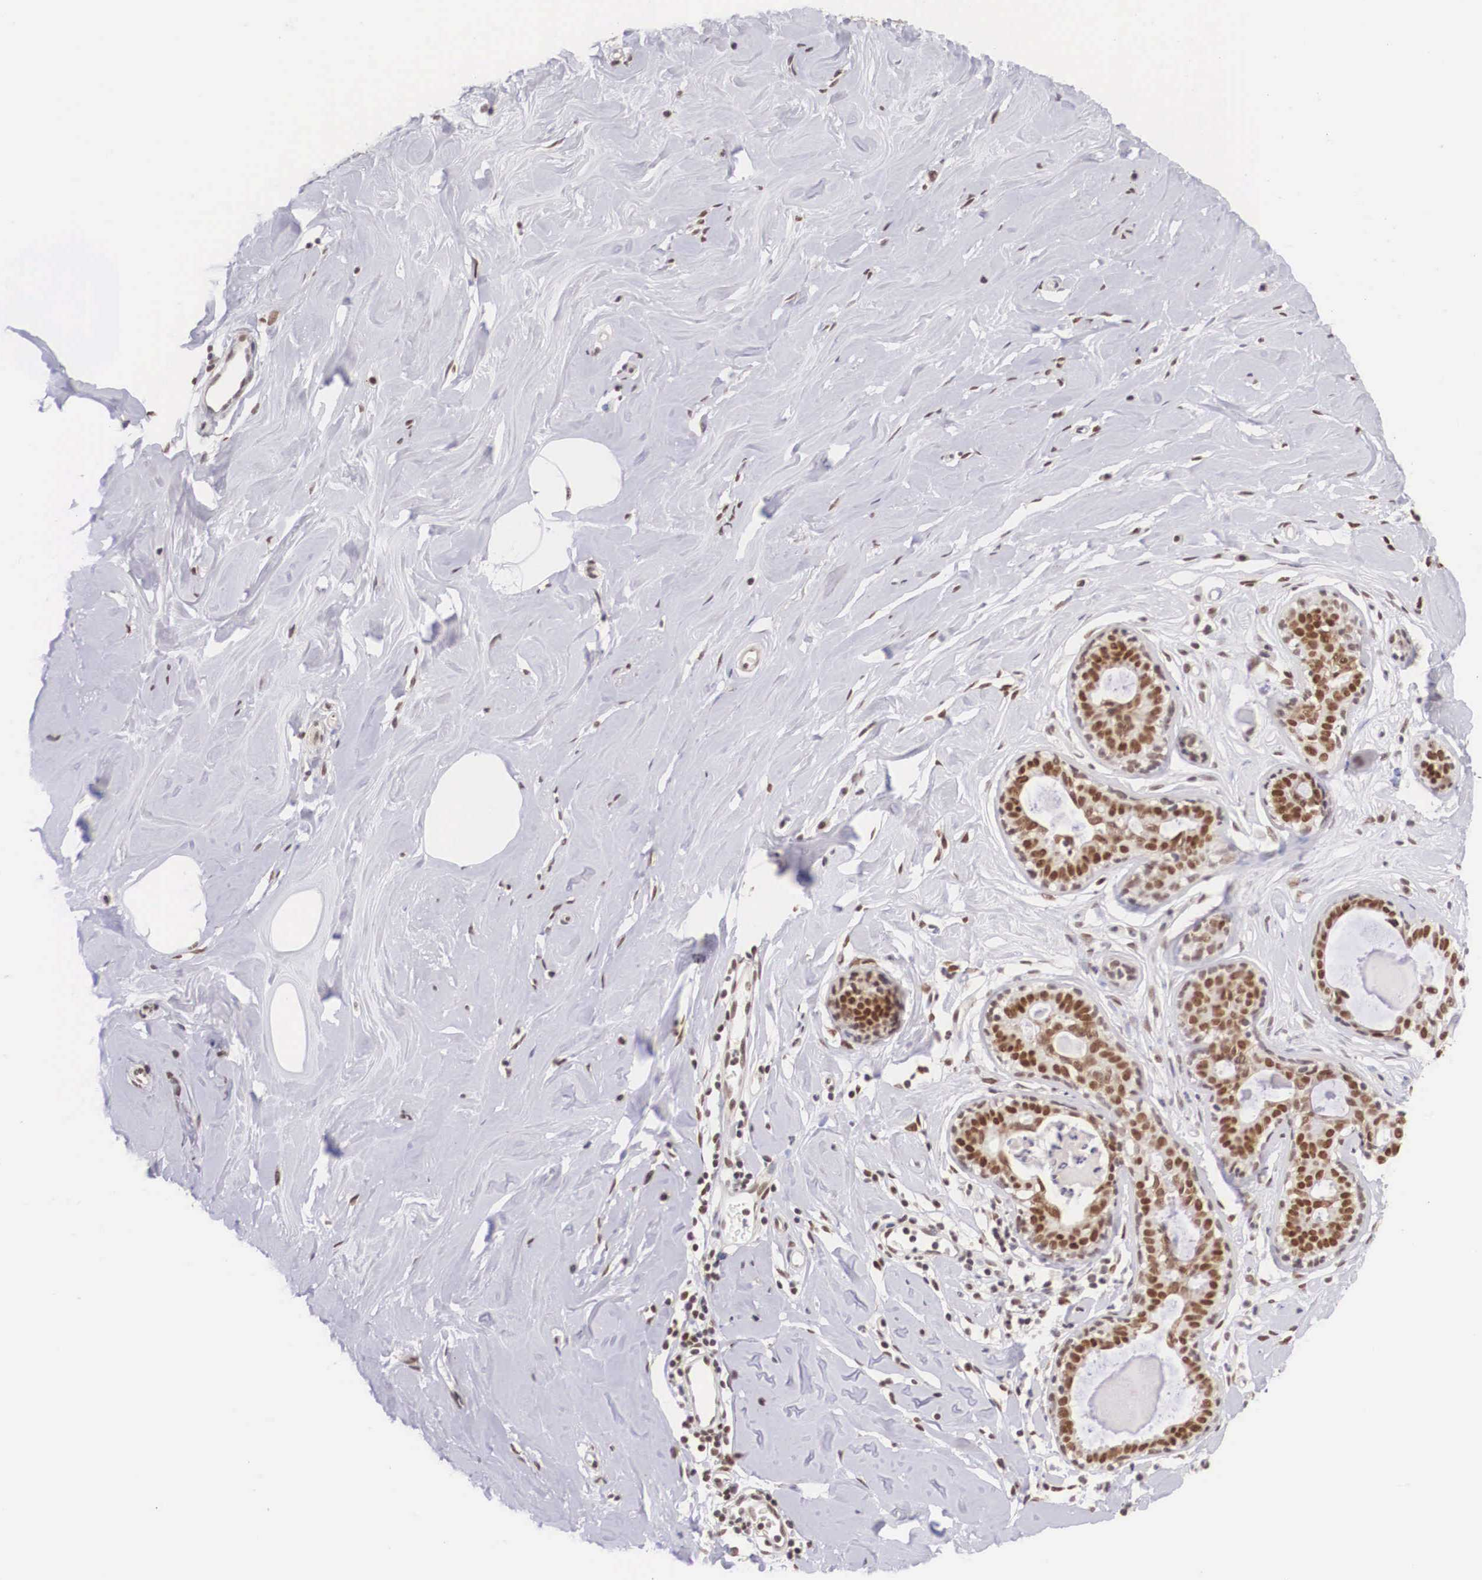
{"staining": {"intensity": "moderate", "quantity": ">75%", "location": "nuclear"}, "tissue": "breast", "cell_type": "Adipocytes", "image_type": "normal", "snomed": [{"axis": "morphology", "description": "Normal tissue, NOS"}, {"axis": "topography", "description": "Breast"}], "caption": "Moderate nuclear expression is seen in about >75% of adipocytes in unremarkable breast.", "gene": "ZNF275", "patient": {"sex": "female", "age": 44}}